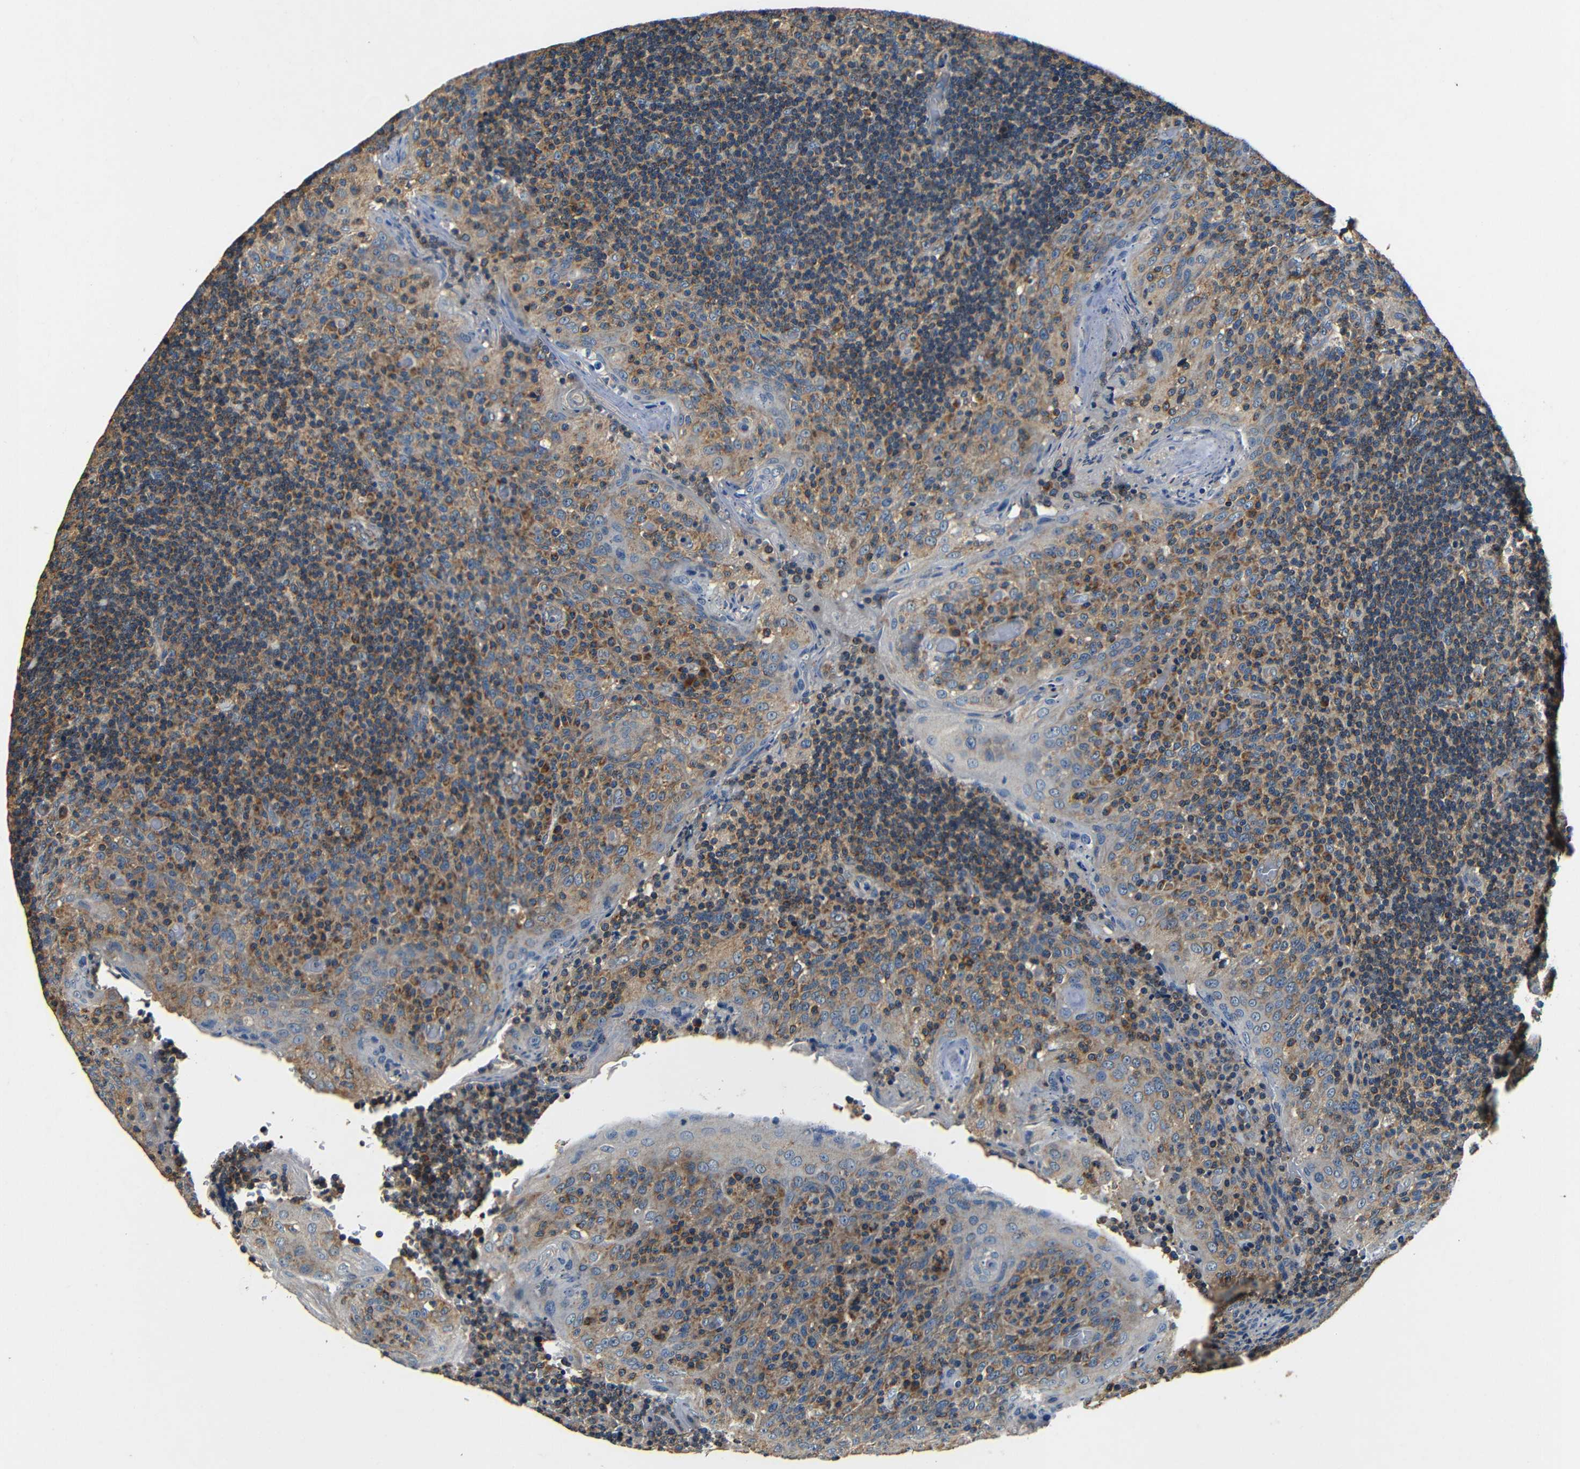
{"staining": {"intensity": "moderate", "quantity": ">75%", "location": "cytoplasmic/membranous"}, "tissue": "tonsil", "cell_type": "Germinal center cells", "image_type": "normal", "snomed": [{"axis": "morphology", "description": "Normal tissue, NOS"}, {"axis": "topography", "description": "Tonsil"}], "caption": "Immunohistochemical staining of benign human tonsil demonstrates >75% levels of moderate cytoplasmic/membranous protein expression in approximately >75% of germinal center cells.", "gene": "MTX1", "patient": {"sex": "male", "age": 17}}